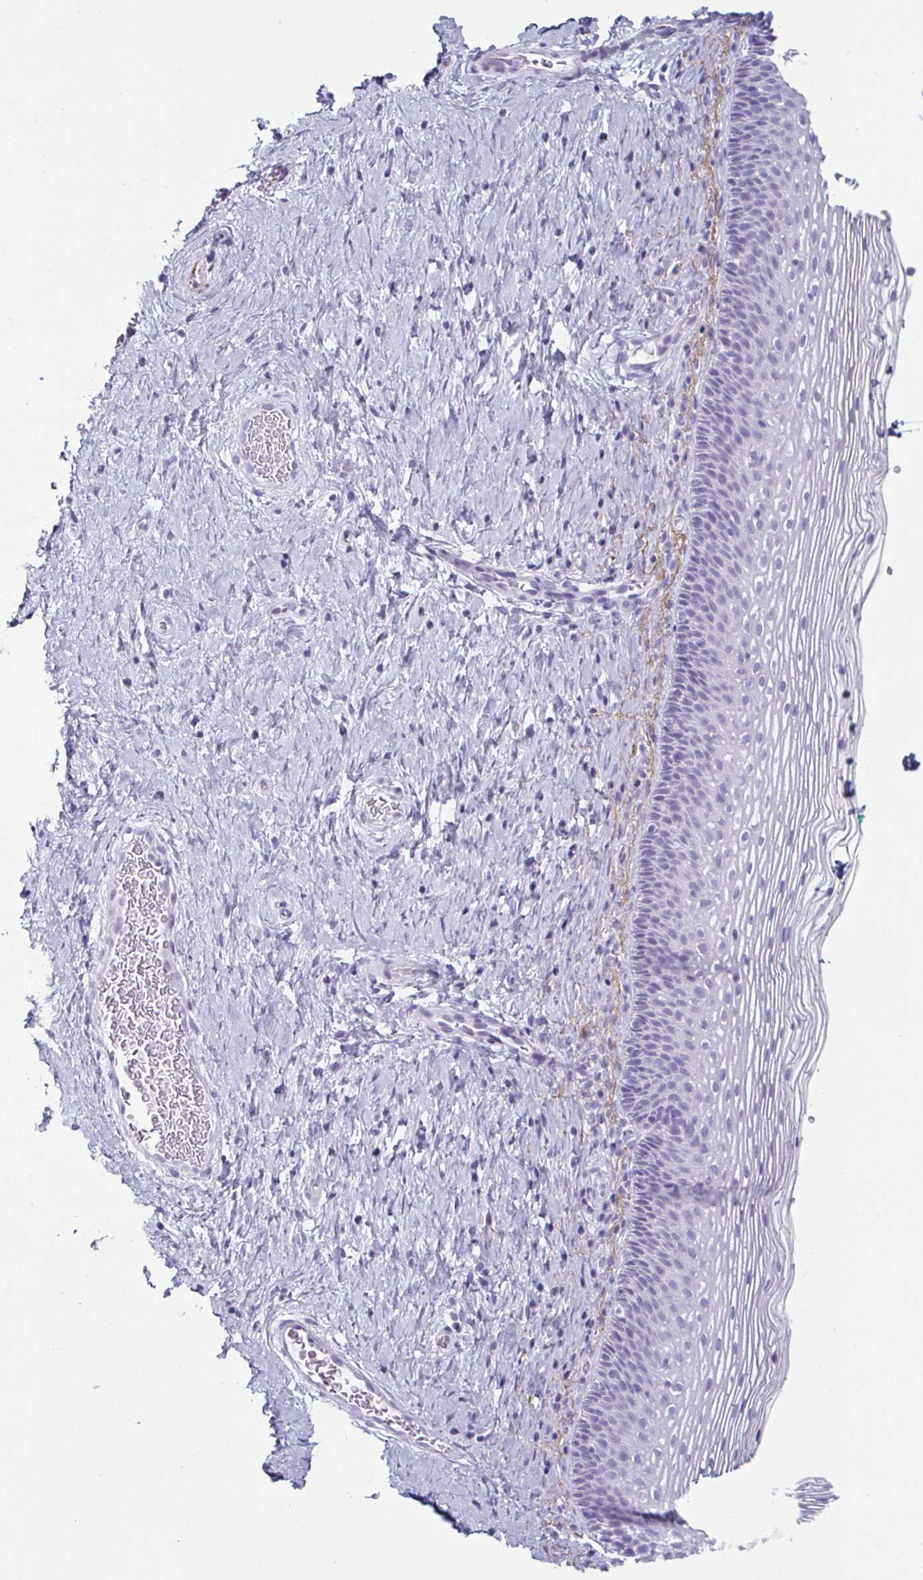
{"staining": {"intensity": "negative", "quantity": "none", "location": "none"}, "tissue": "cervix", "cell_type": "Glandular cells", "image_type": "normal", "snomed": [{"axis": "morphology", "description": "Normal tissue, NOS"}, {"axis": "topography", "description": "Cervix"}], "caption": "Protein analysis of normal cervix shows no significant positivity in glandular cells. The staining was performed using DAB (3,3'-diaminobenzidine) to visualize the protein expression in brown, while the nuclei were stained in blue with hematoxylin (Magnification: 20x).", "gene": "CREG2", "patient": {"sex": "female", "age": 34}}